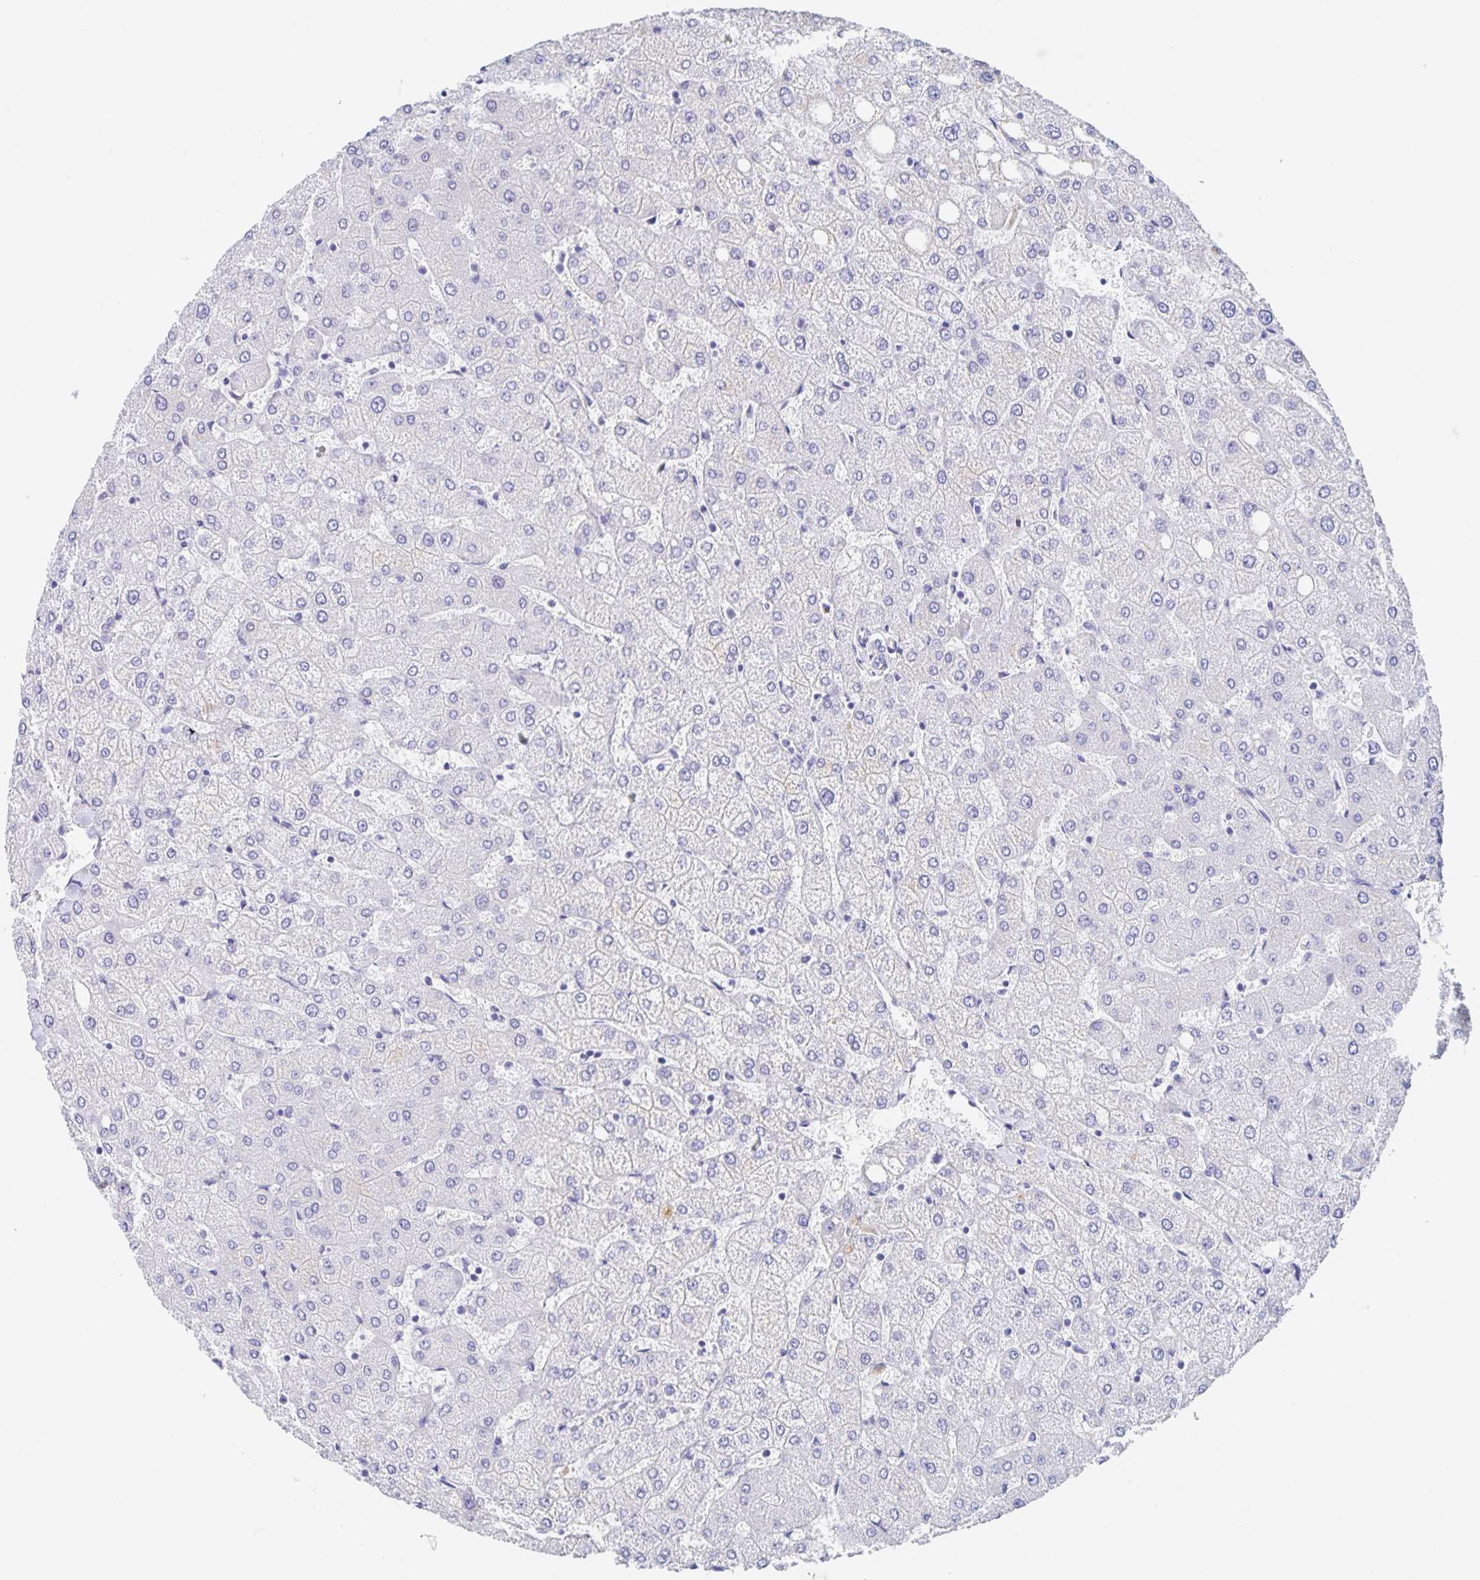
{"staining": {"intensity": "negative", "quantity": "none", "location": "none"}, "tissue": "liver", "cell_type": "Cholangiocytes", "image_type": "normal", "snomed": [{"axis": "morphology", "description": "Normal tissue, NOS"}, {"axis": "topography", "description": "Liver"}], "caption": "A high-resolution image shows immunohistochemistry (IHC) staining of benign liver, which demonstrates no significant staining in cholangiocytes.", "gene": "DMBT1", "patient": {"sex": "female", "age": 54}}